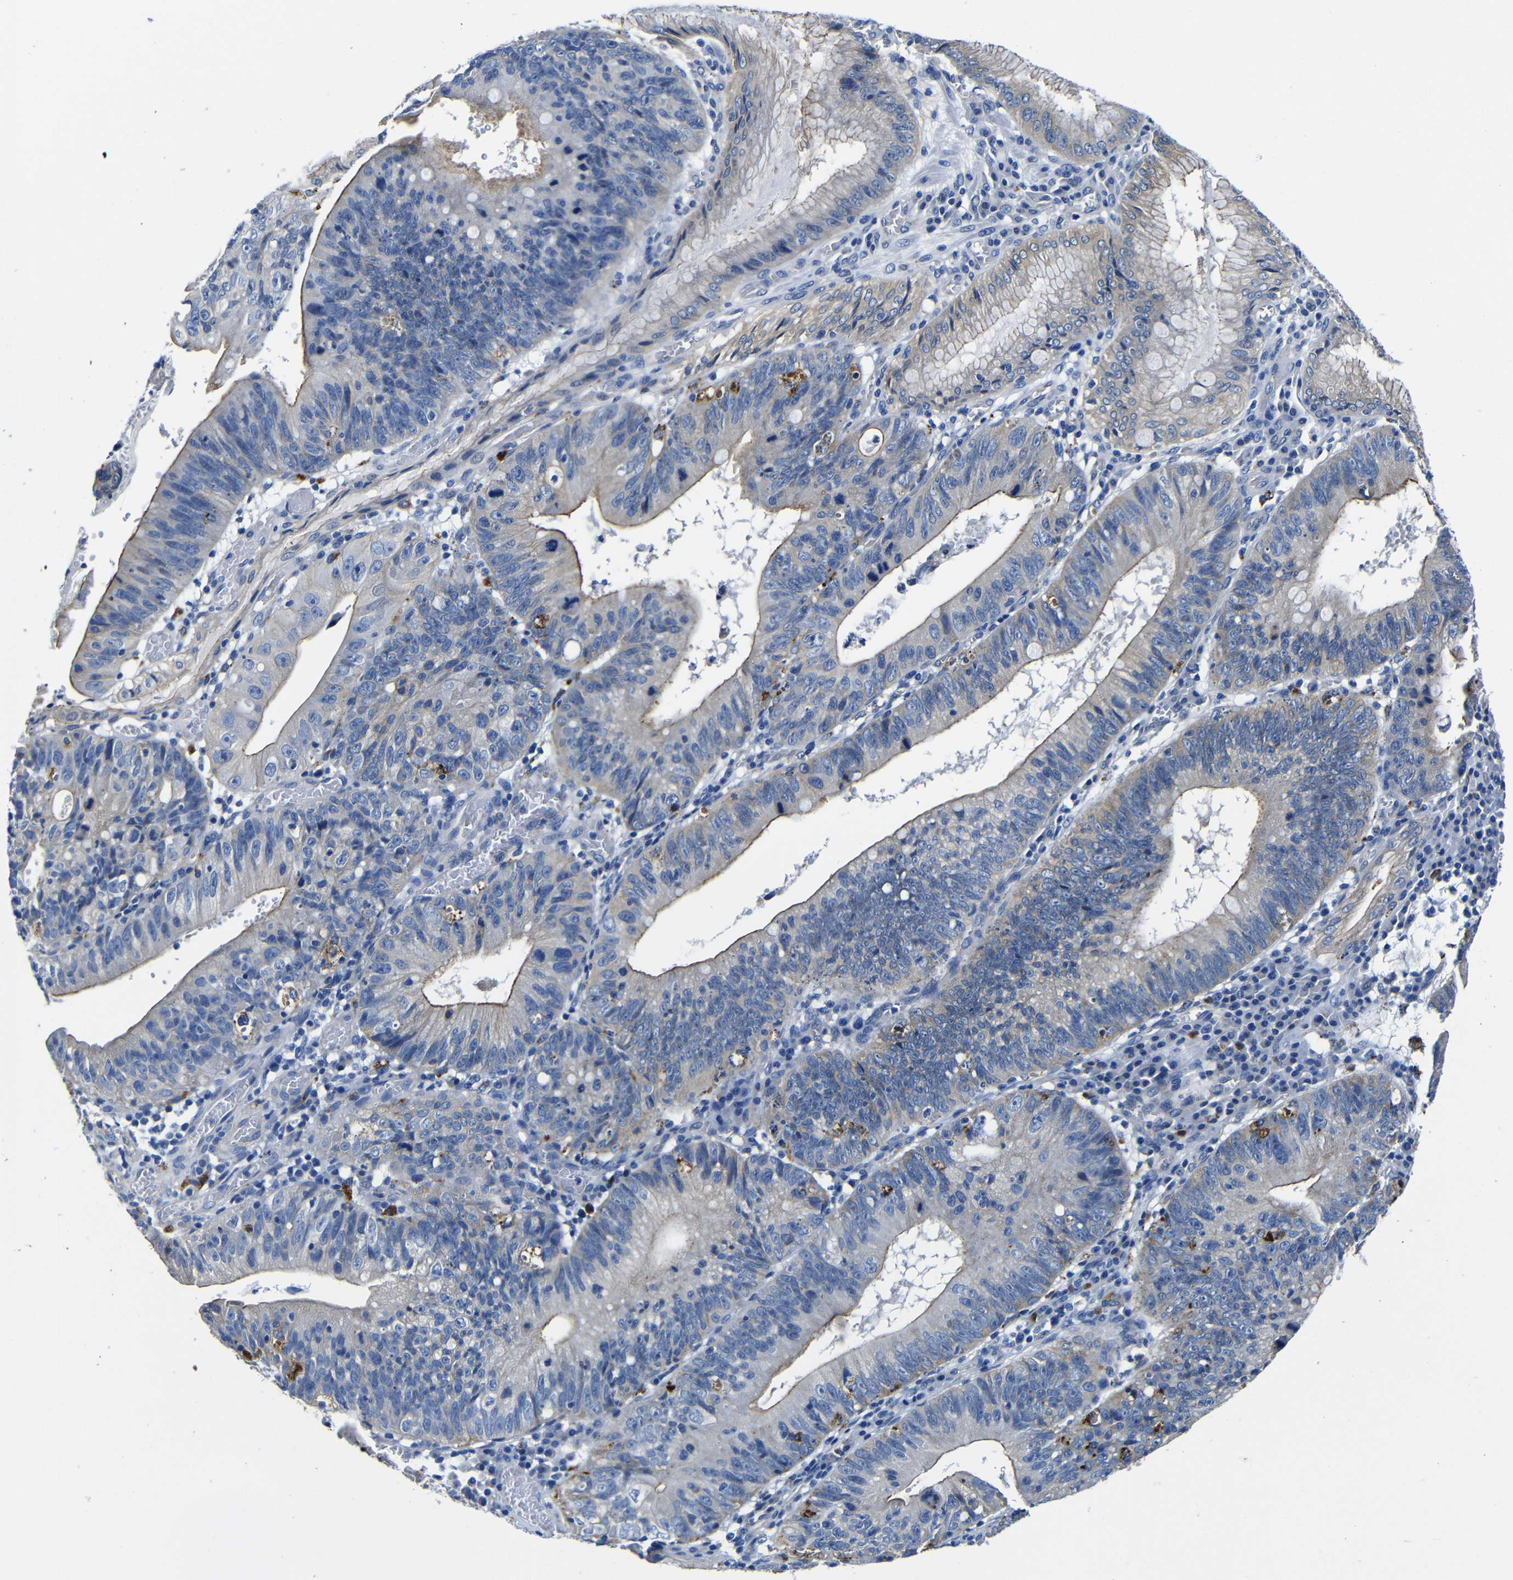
{"staining": {"intensity": "moderate", "quantity": "25%-75%", "location": "cytoplasmic/membranous"}, "tissue": "stomach cancer", "cell_type": "Tumor cells", "image_type": "cancer", "snomed": [{"axis": "morphology", "description": "Adenocarcinoma, NOS"}, {"axis": "topography", "description": "Stomach"}], "caption": "Moderate cytoplasmic/membranous protein expression is identified in approximately 25%-75% of tumor cells in stomach cancer (adenocarcinoma).", "gene": "GIMAP2", "patient": {"sex": "male", "age": 59}}